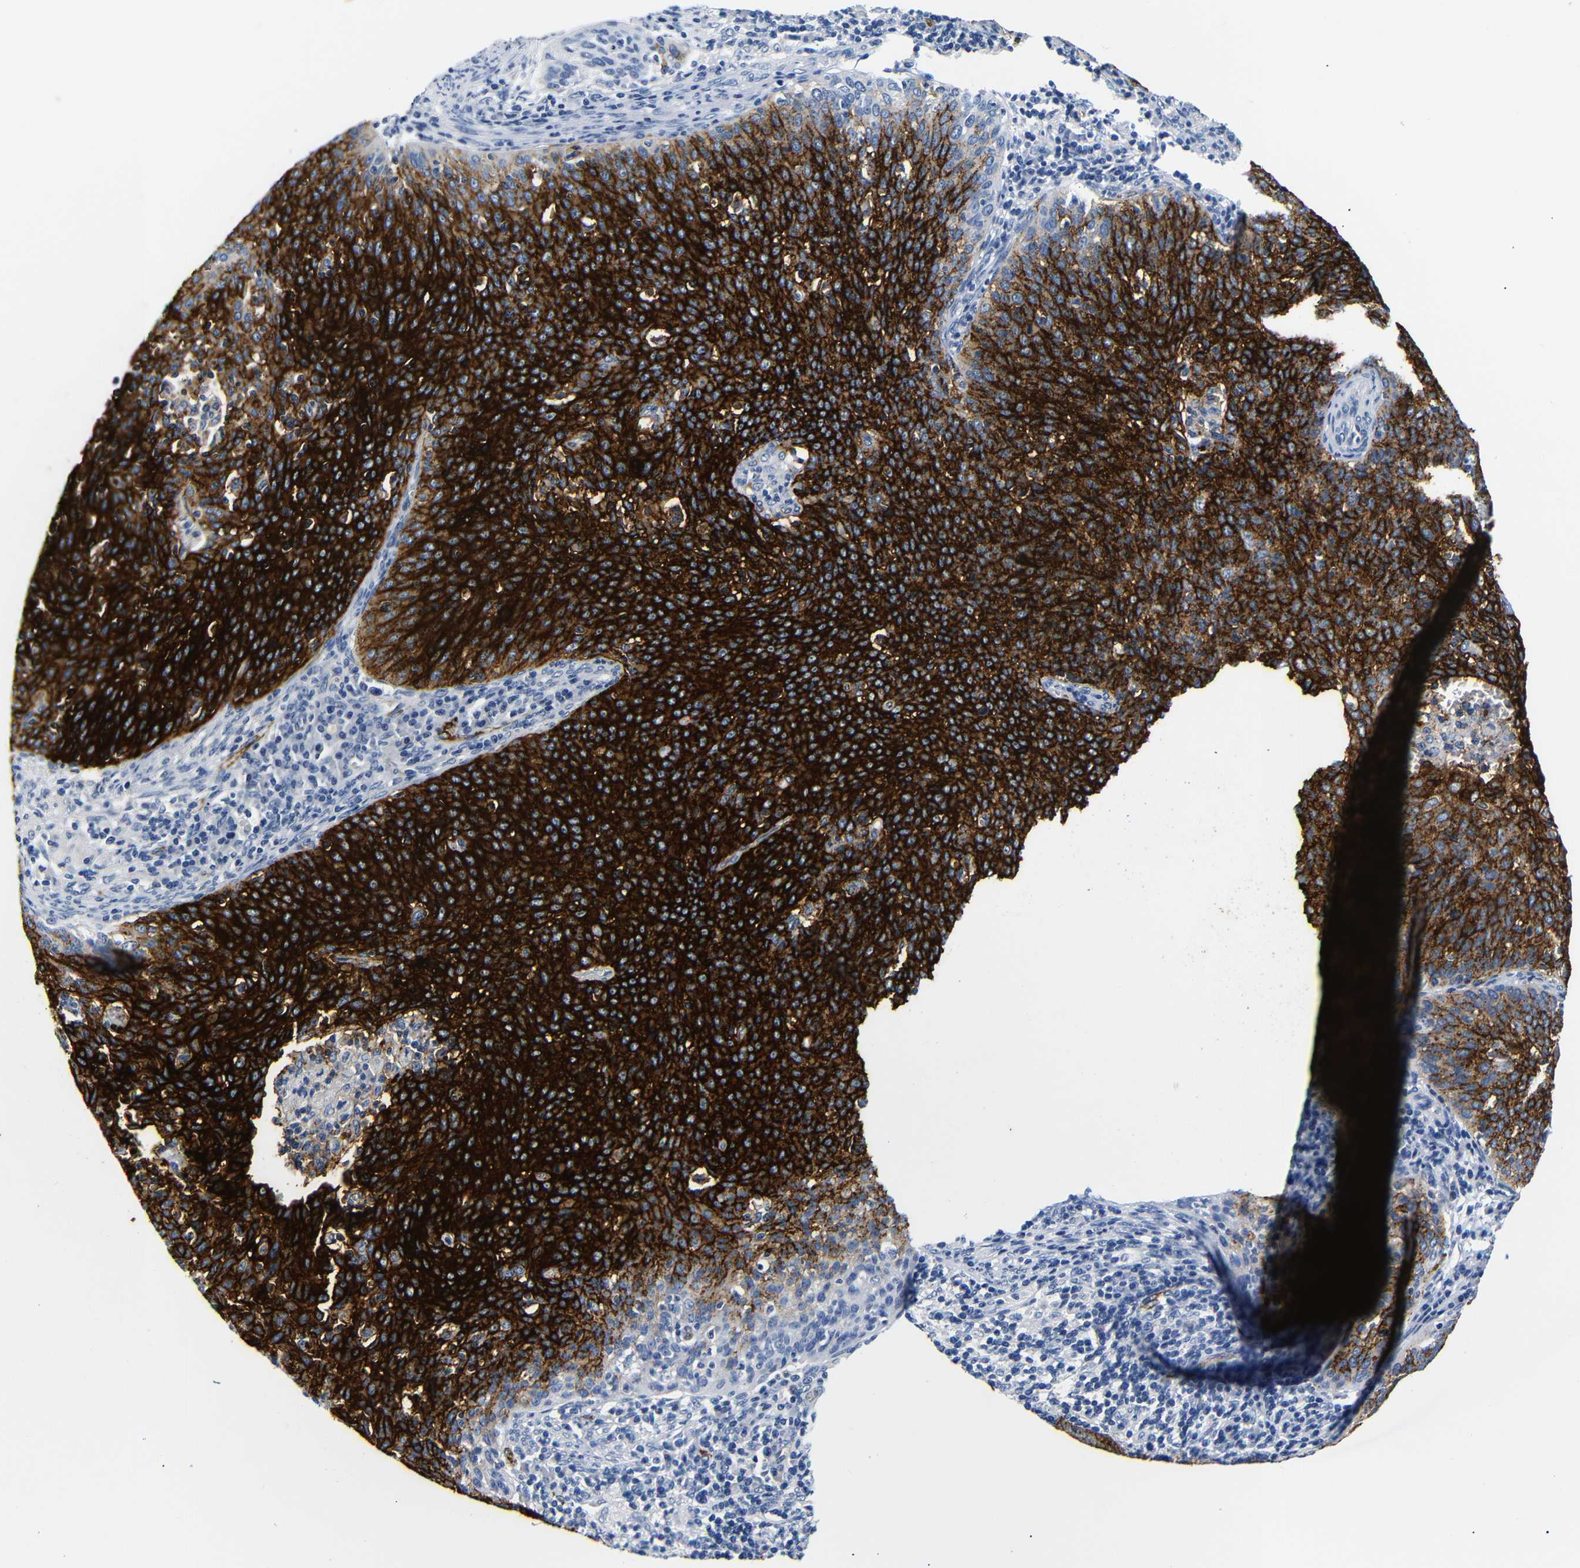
{"staining": {"intensity": "strong", "quantity": ">75%", "location": "cytoplasmic/membranous"}, "tissue": "cervical cancer", "cell_type": "Tumor cells", "image_type": "cancer", "snomed": [{"axis": "morphology", "description": "Squamous cell carcinoma, NOS"}, {"axis": "topography", "description": "Cervix"}], "caption": "Approximately >75% of tumor cells in cervical cancer (squamous cell carcinoma) exhibit strong cytoplasmic/membranous protein expression as visualized by brown immunohistochemical staining.", "gene": "MUC4", "patient": {"sex": "female", "age": 38}}